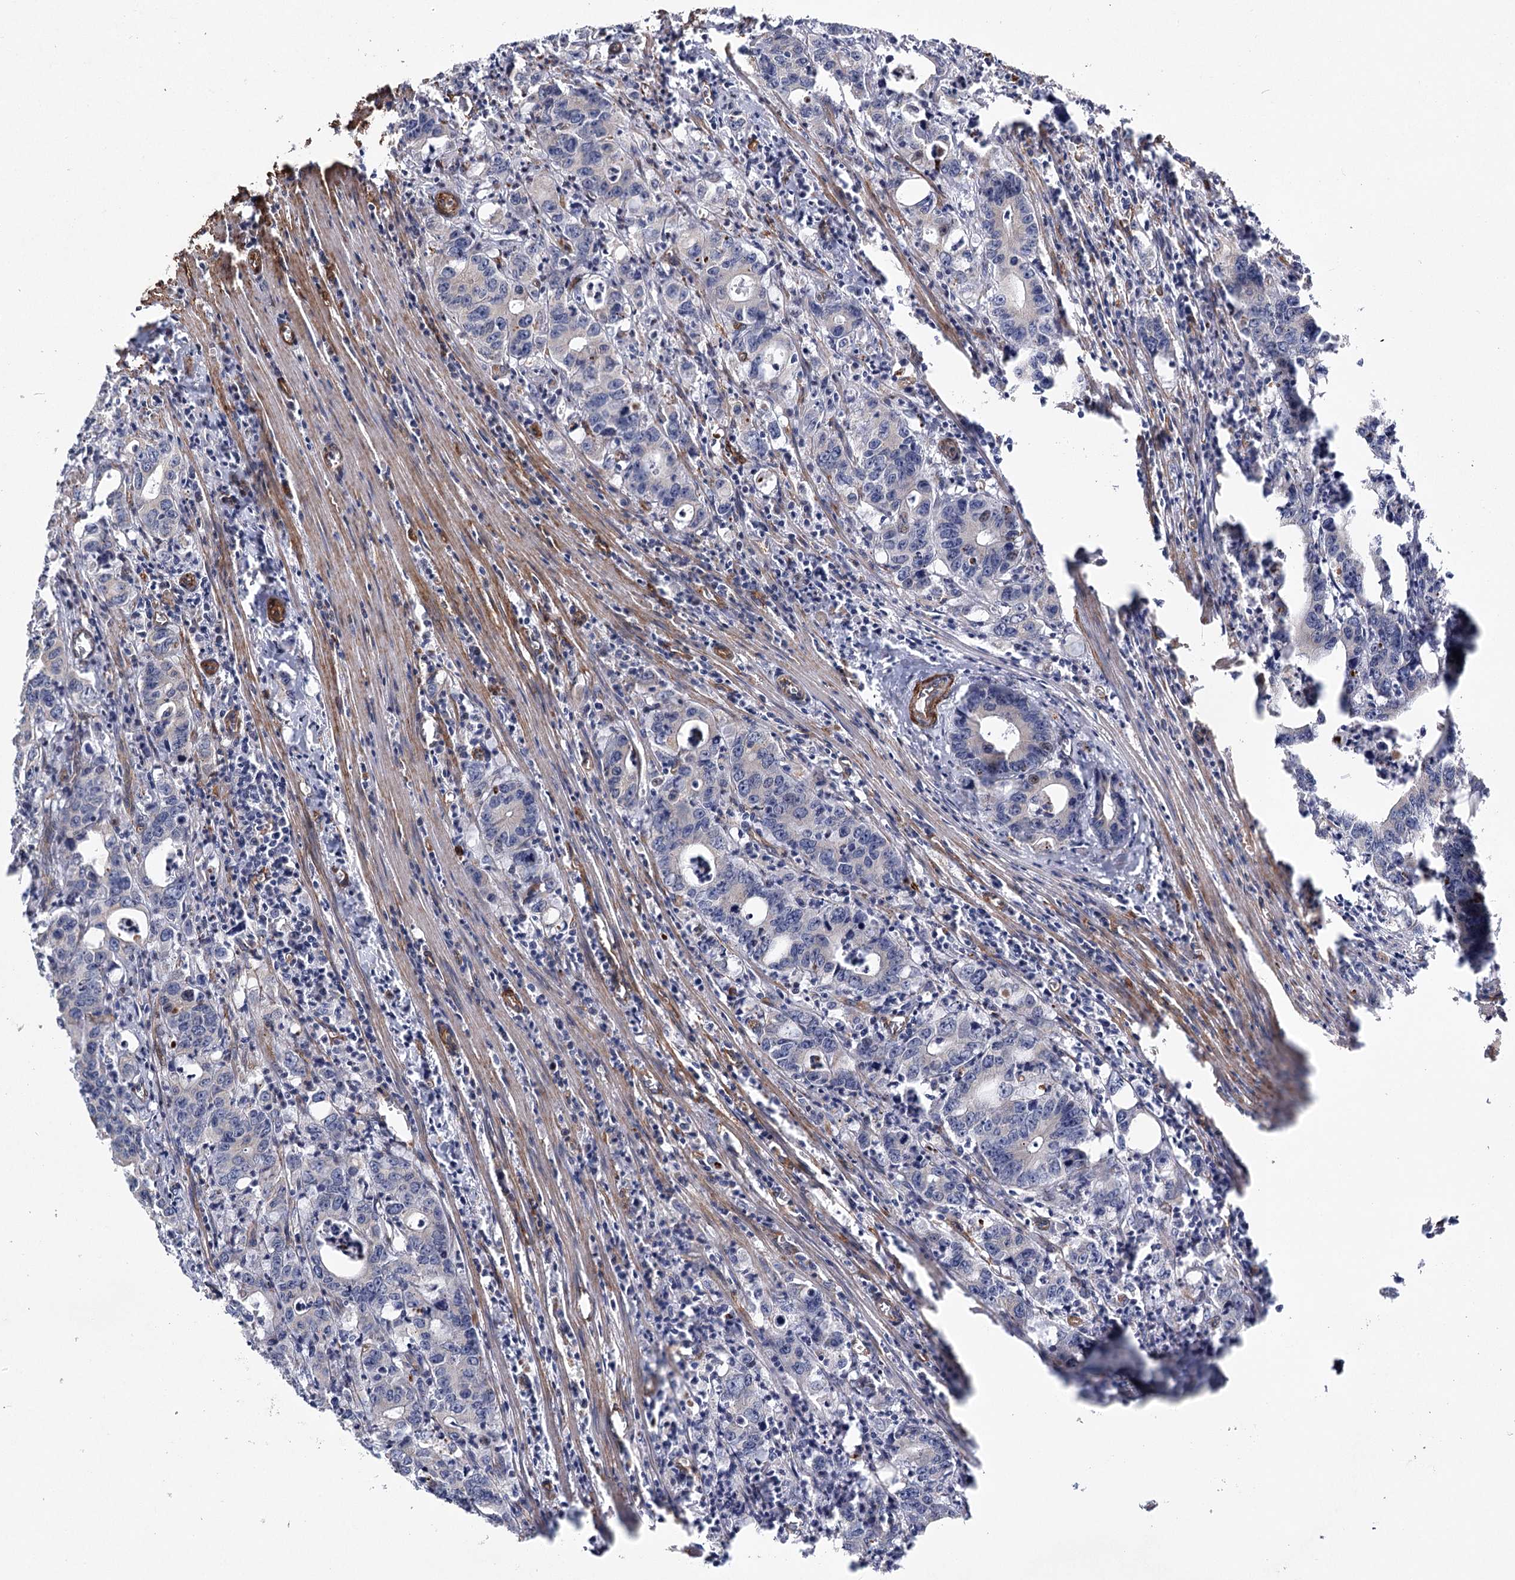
{"staining": {"intensity": "negative", "quantity": "none", "location": "none"}, "tissue": "colorectal cancer", "cell_type": "Tumor cells", "image_type": "cancer", "snomed": [{"axis": "morphology", "description": "Adenocarcinoma, NOS"}, {"axis": "topography", "description": "Colon"}], "caption": "Immunohistochemistry image of neoplastic tissue: human adenocarcinoma (colorectal) stained with DAB (3,3'-diaminobenzidine) shows no significant protein expression in tumor cells.", "gene": "TMEM164", "patient": {"sex": "female", "age": 75}}